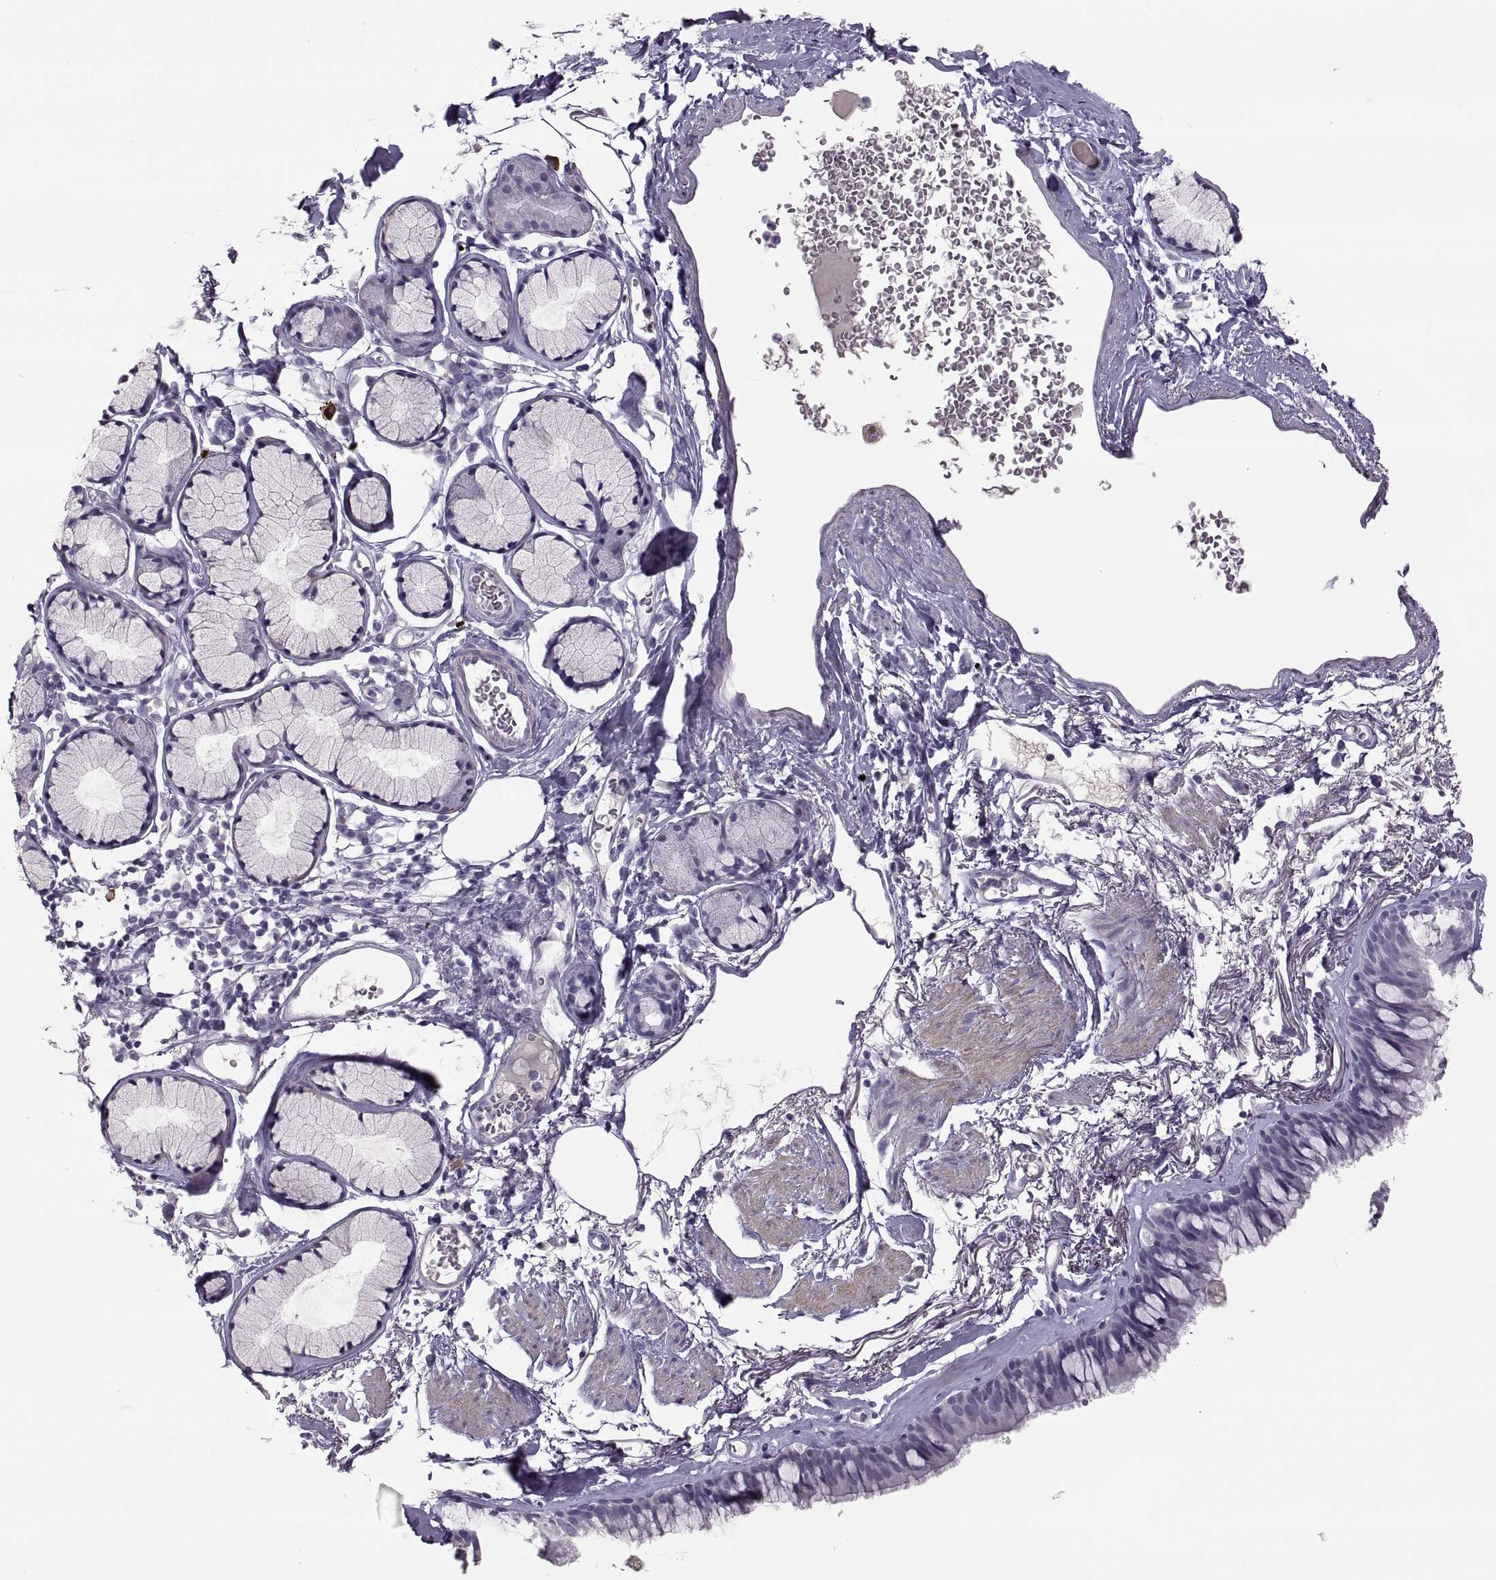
{"staining": {"intensity": "negative", "quantity": "none", "location": "none"}, "tissue": "bronchus", "cell_type": "Respiratory epithelial cells", "image_type": "normal", "snomed": [{"axis": "morphology", "description": "Normal tissue, NOS"}, {"axis": "morphology", "description": "Squamous cell carcinoma, NOS"}, {"axis": "topography", "description": "Cartilage tissue"}, {"axis": "topography", "description": "Bronchus"}], "caption": "Immunohistochemistry image of normal human bronchus stained for a protein (brown), which demonstrates no staining in respiratory epithelial cells. (DAB immunohistochemistry (IHC) with hematoxylin counter stain).", "gene": "IGSF1", "patient": {"sex": "male", "age": 72}}